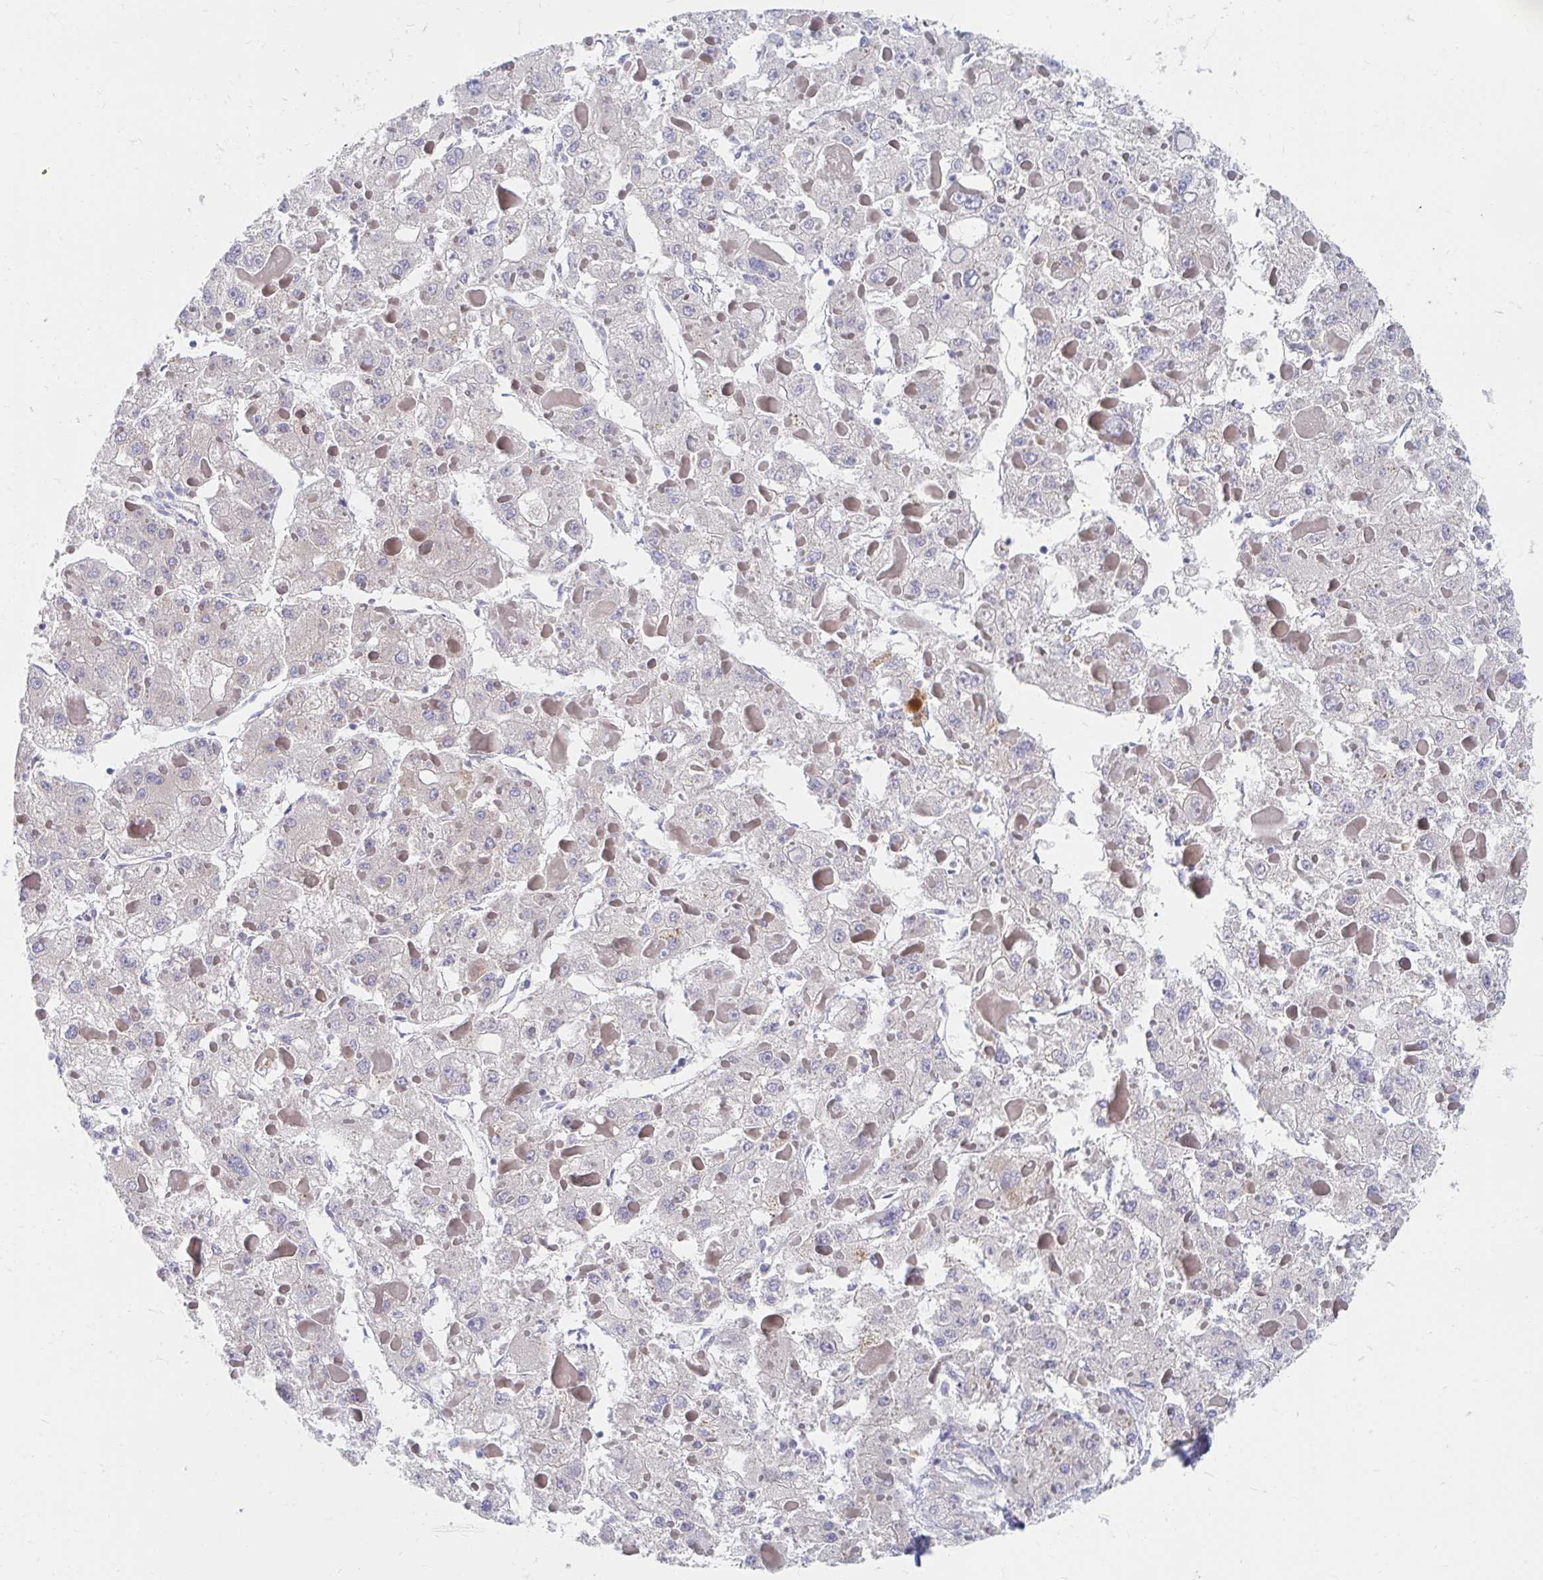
{"staining": {"intensity": "negative", "quantity": "none", "location": "none"}, "tissue": "liver cancer", "cell_type": "Tumor cells", "image_type": "cancer", "snomed": [{"axis": "morphology", "description": "Carcinoma, Hepatocellular, NOS"}, {"axis": "topography", "description": "Liver"}], "caption": "Immunohistochemistry (IHC) micrograph of human hepatocellular carcinoma (liver) stained for a protein (brown), which displays no staining in tumor cells.", "gene": "MAVS", "patient": {"sex": "female", "age": 73}}